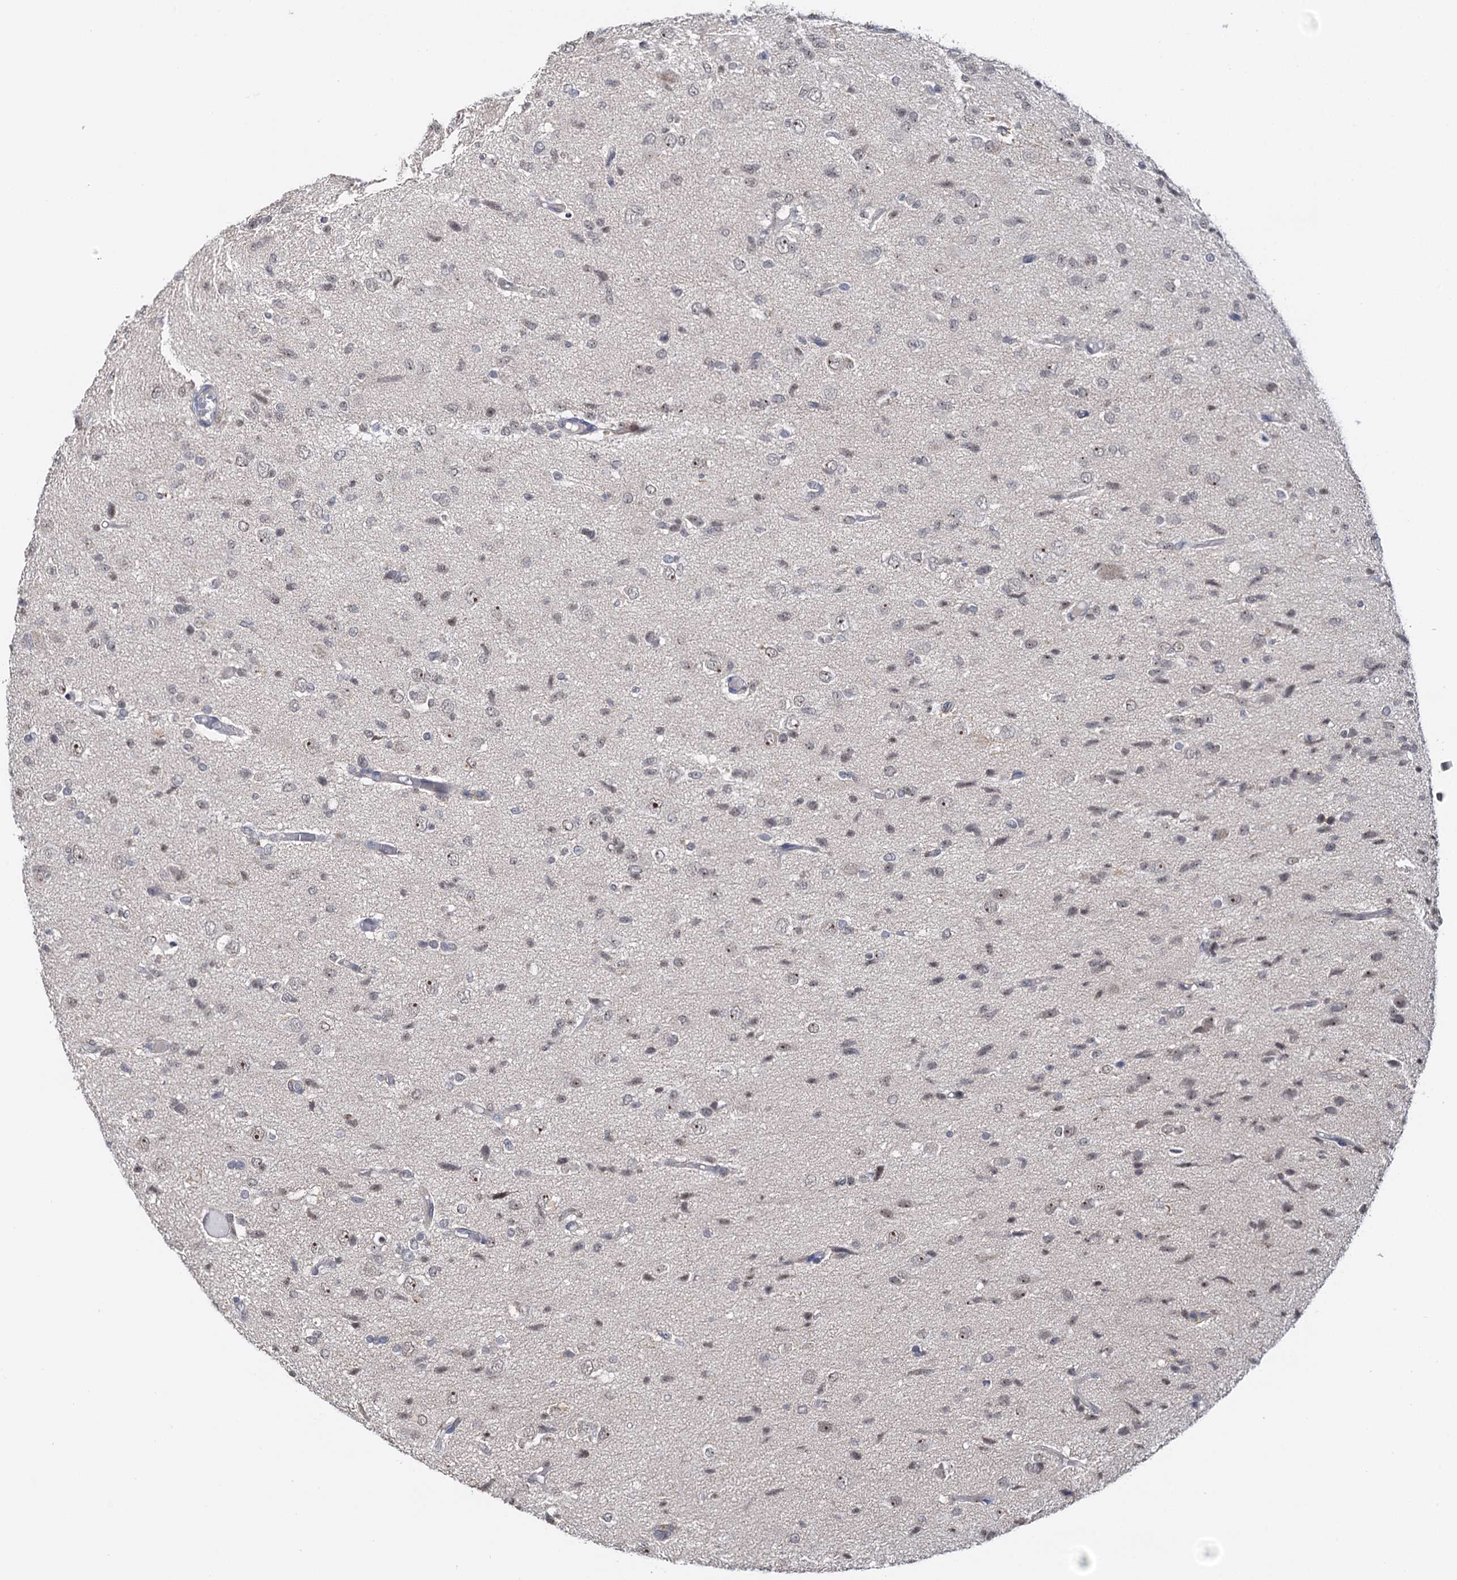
{"staining": {"intensity": "weak", "quantity": "25%-75%", "location": "nuclear"}, "tissue": "glioma", "cell_type": "Tumor cells", "image_type": "cancer", "snomed": [{"axis": "morphology", "description": "Glioma, malignant, High grade"}, {"axis": "topography", "description": "Brain"}], "caption": "Weak nuclear staining for a protein is present in approximately 25%-75% of tumor cells of malignant glioma (high-grade) using immunohistochemistry (IHC).", "gene": "NAT10", "patient": {"sex": "female", "age": 59}}